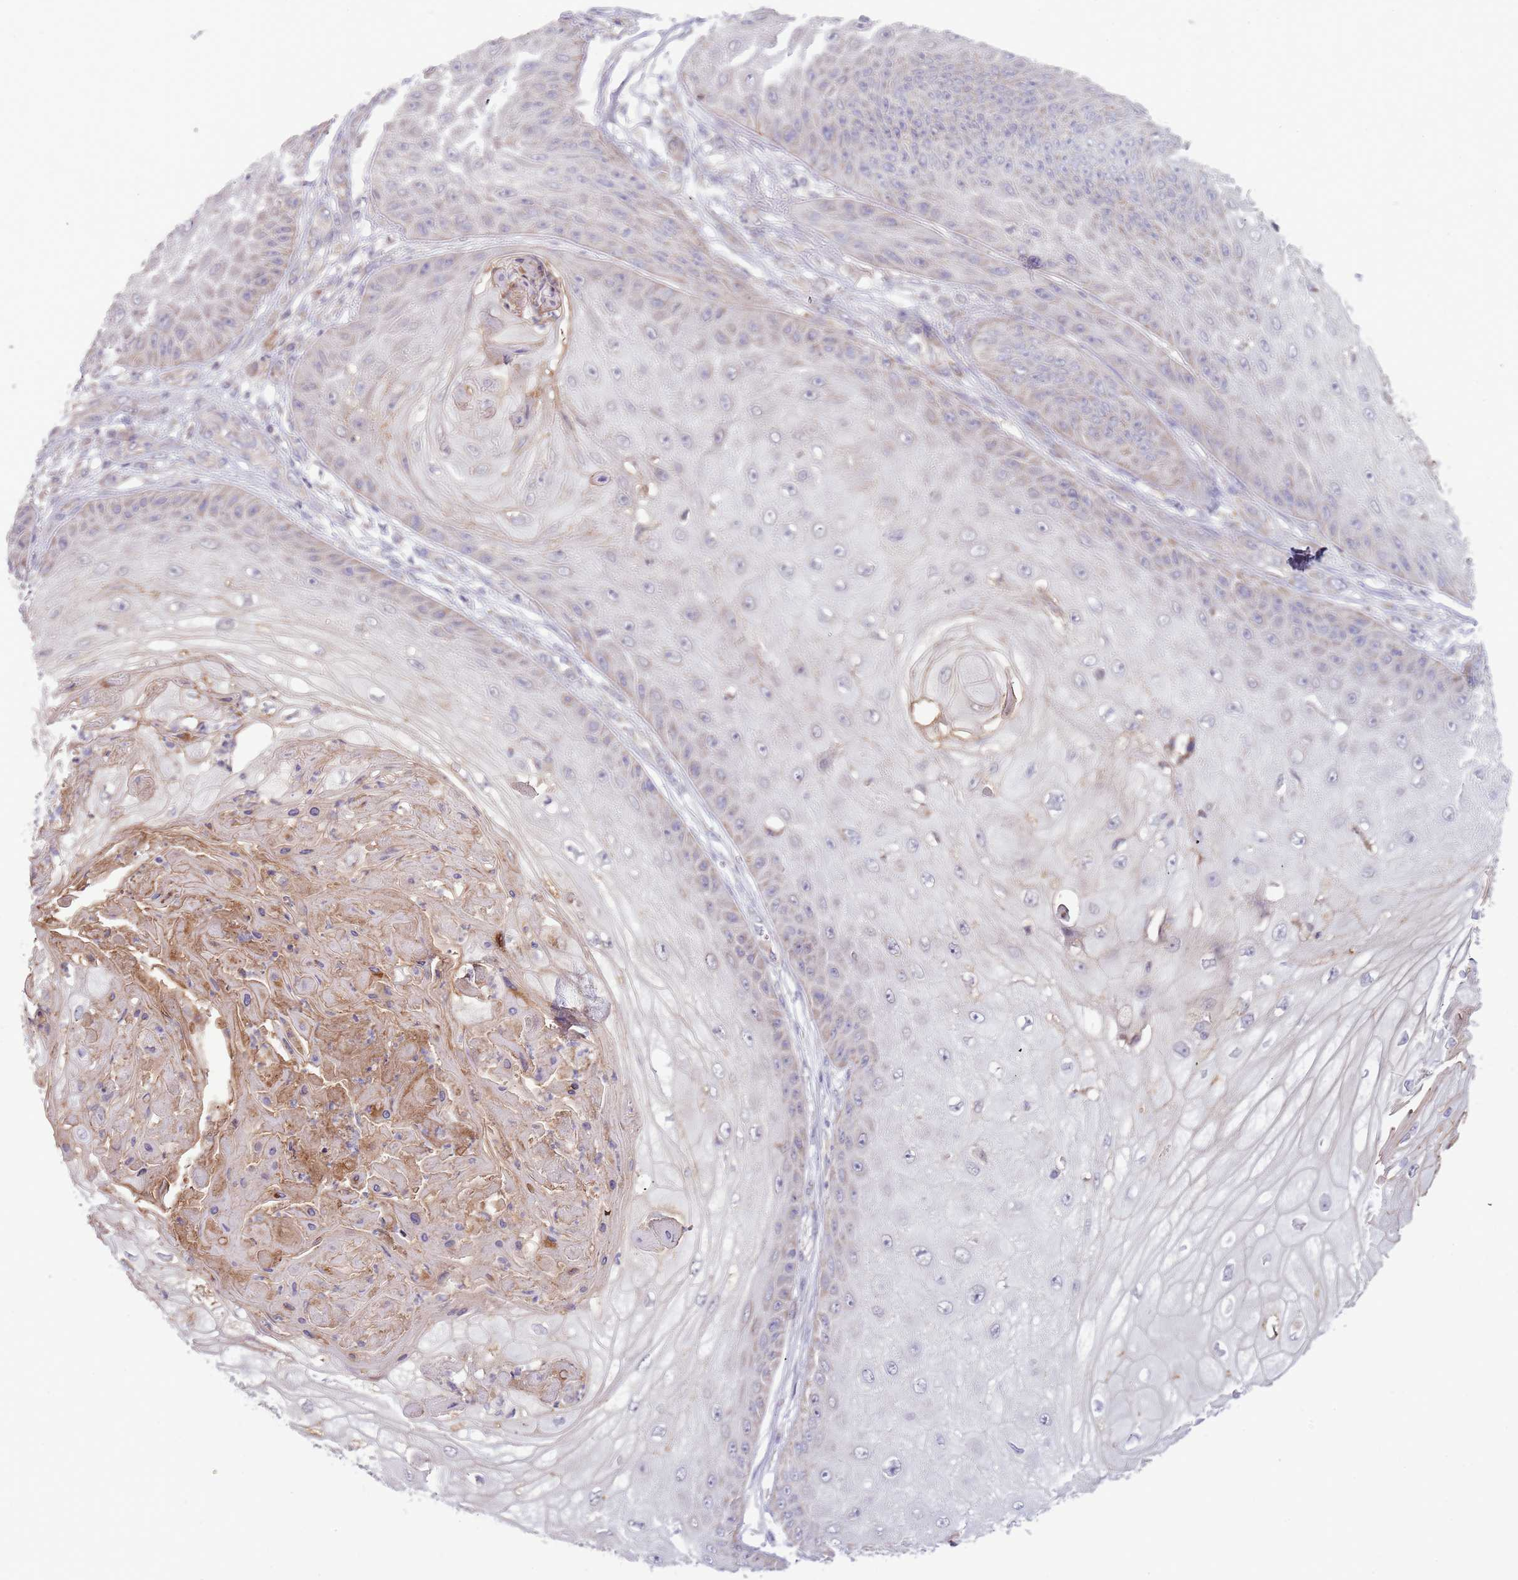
{"staining": {"intensity": "weak", "quantity": "<25%", "location": "cytoplasmic/membranous"}, "tissue": "skin cancer", "cell_type": "Tumor cells", "image_type": "cancer", "snomed": [{"axis": "morphology", "description": "Squamous cell carcinoma, NOS"}, {"axis": "topography", "description": "Skin"}], "caption": "IHC micrograph of human skin cancer stained for a protein (brown), which shows no expression in tumor cells.", "gene": "RNF181", "patient": {"sex": "male", "age": 70}}